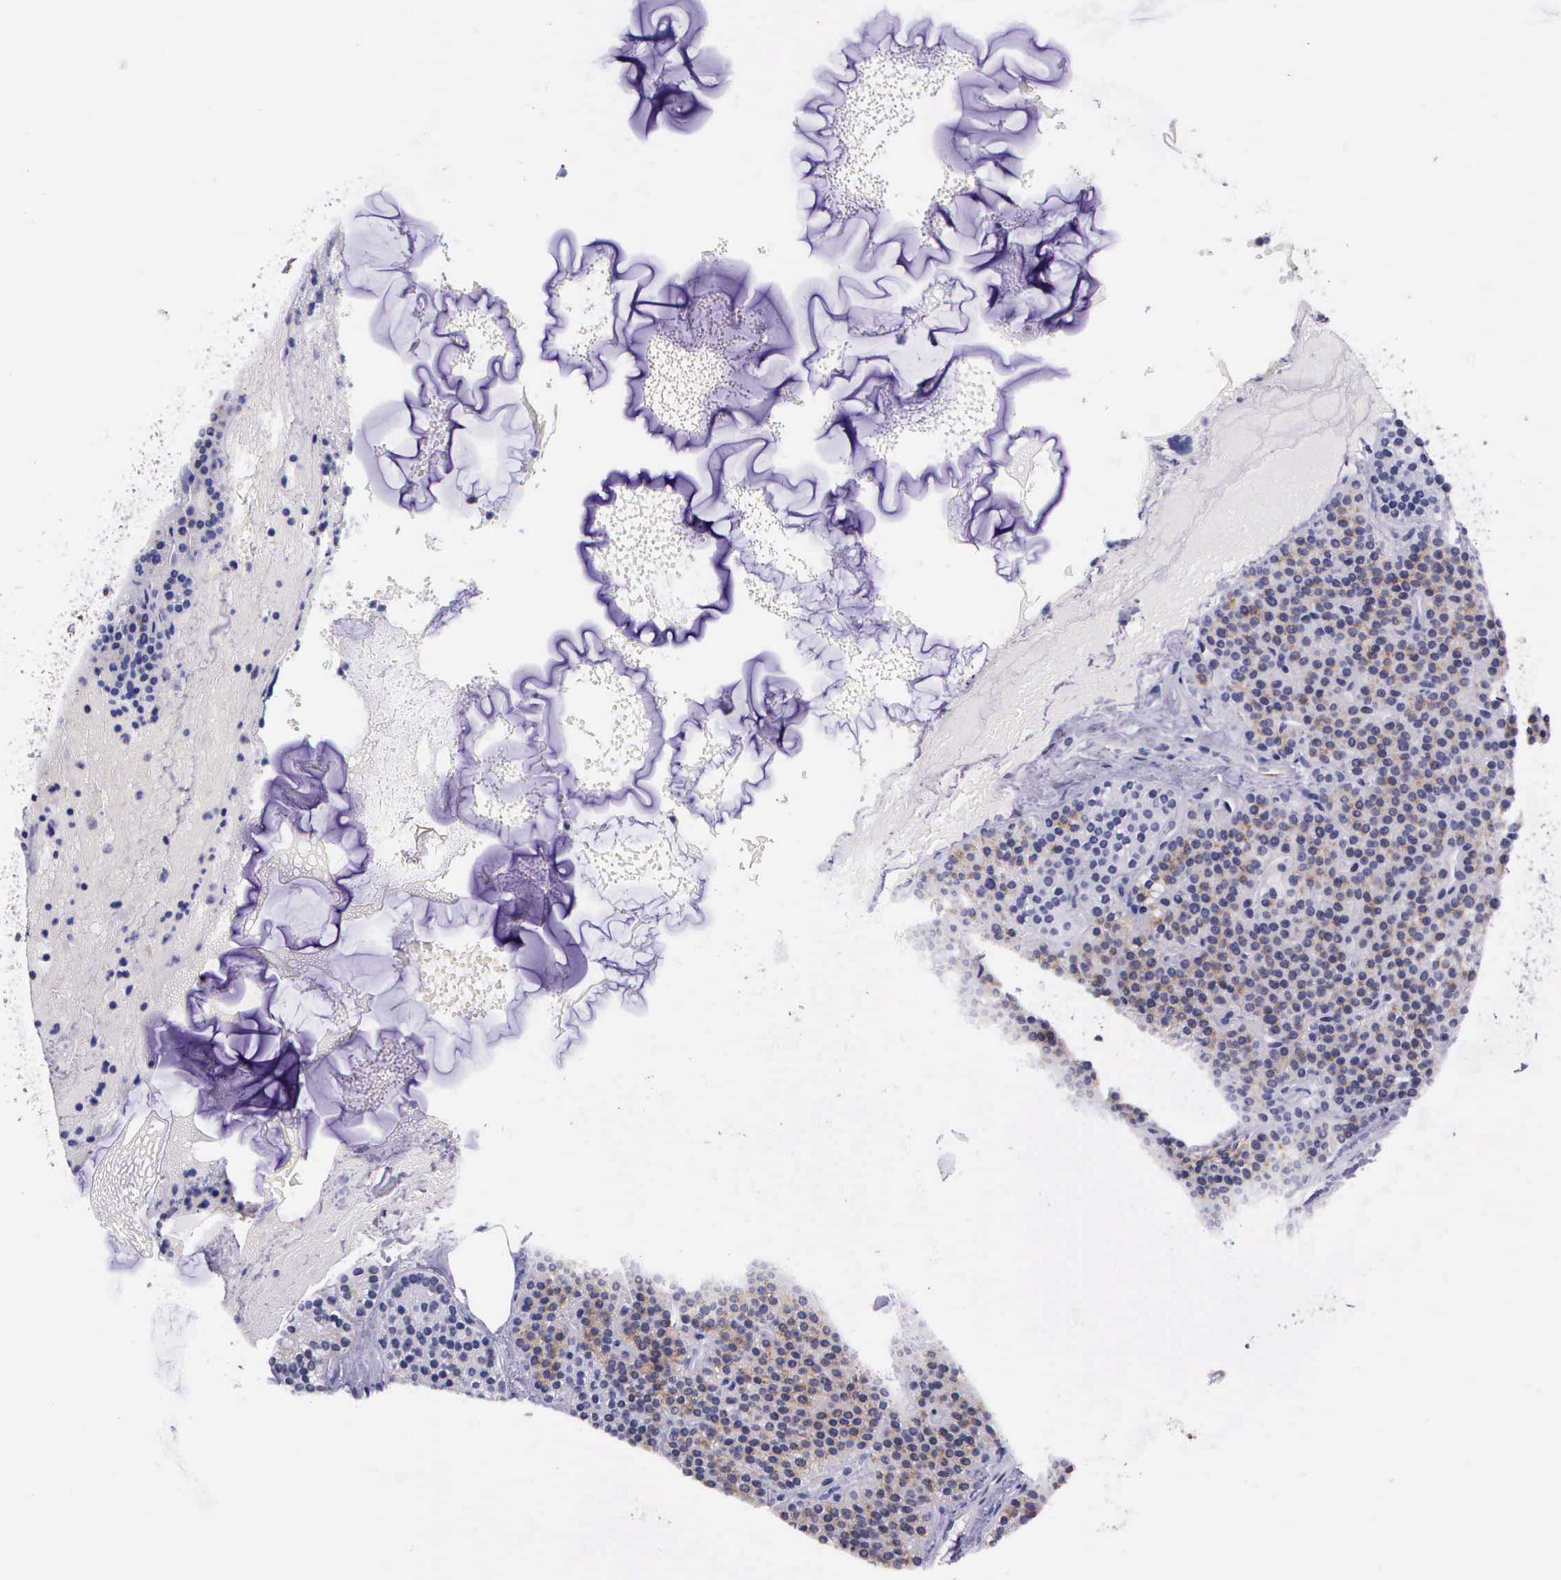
{"staining": {"intensity": "moderate", "quantity": ">75%", "location": "cytoplasmic/membranous"}, "tissue": "parathyroid gland", "cell_type": "Glandular cells", "image_type": "normal", "snomed": [{"axis": "morphology", "description": "Normal tissue, NOS"}, {"axis": "topography", "description": "Parathyroid gland"}], "caption": "Immunohistochemistry of unremarkable human parathyroid gland demonstrates medium levels of moderate cytoplasmic/membranous expression in approximately >75% of glandular cells.", "gene": "AHNAK2", "patient": {"sex": "female", "age": 29}}